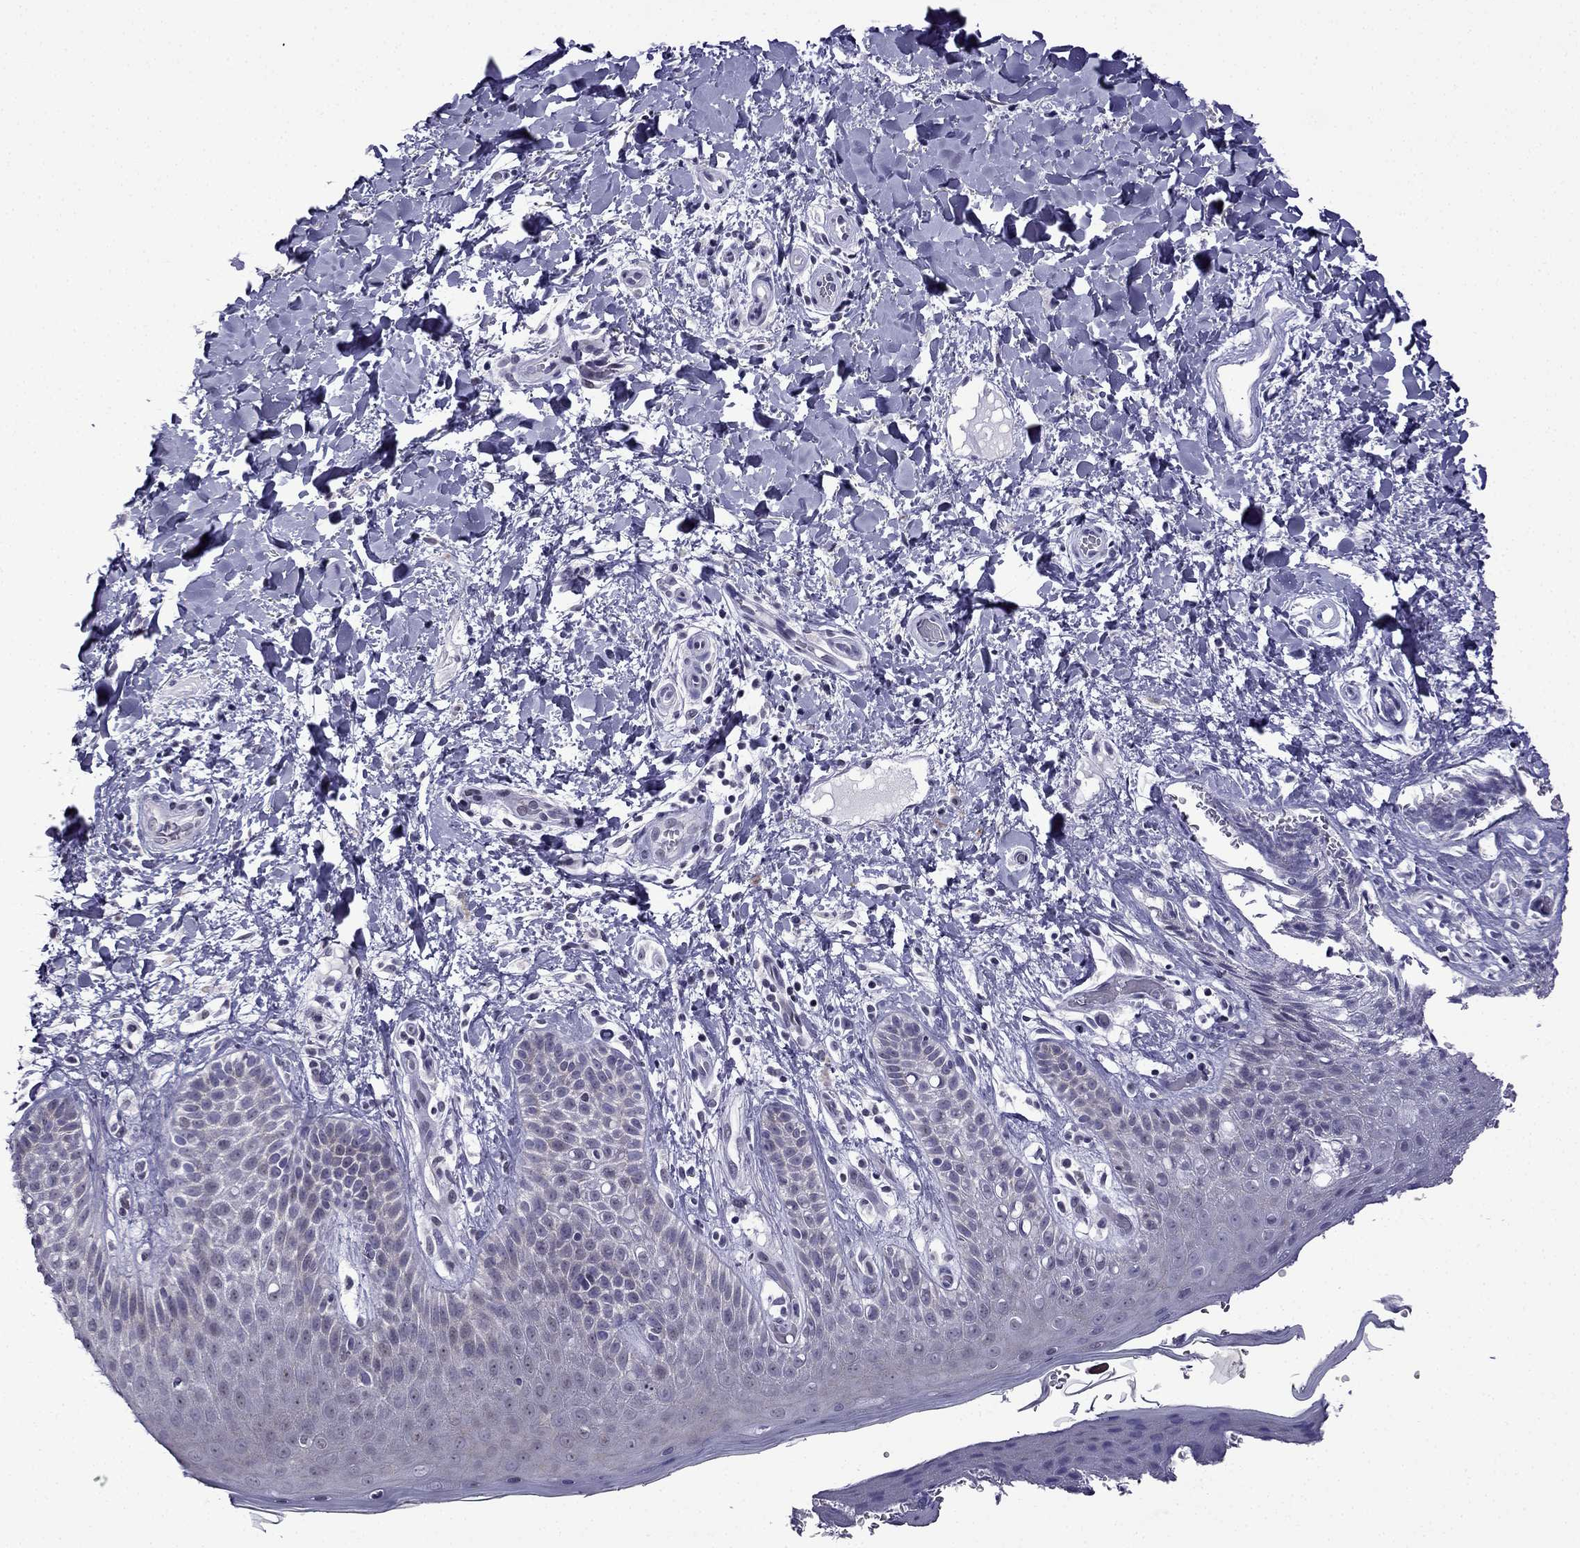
{"staining": {"intensity": "negative", "quantity": "none", "location": "none"}, "tissue": "skin", "cell_type": "Epidermal cells", "image_type": "normal", "snomed": [{"axis": "morphology", "description": "Normal tissue, NOS"}, {"axis": "topography", "description": "Anal"}], "caption": "High power microscopy image of an immunohistochemistry photomicrograph of unremarkable skin, revealing no significant staining in epidermal cells.", "gene": "POM121L12", "patient": {"sex": "male", "age": 36}}